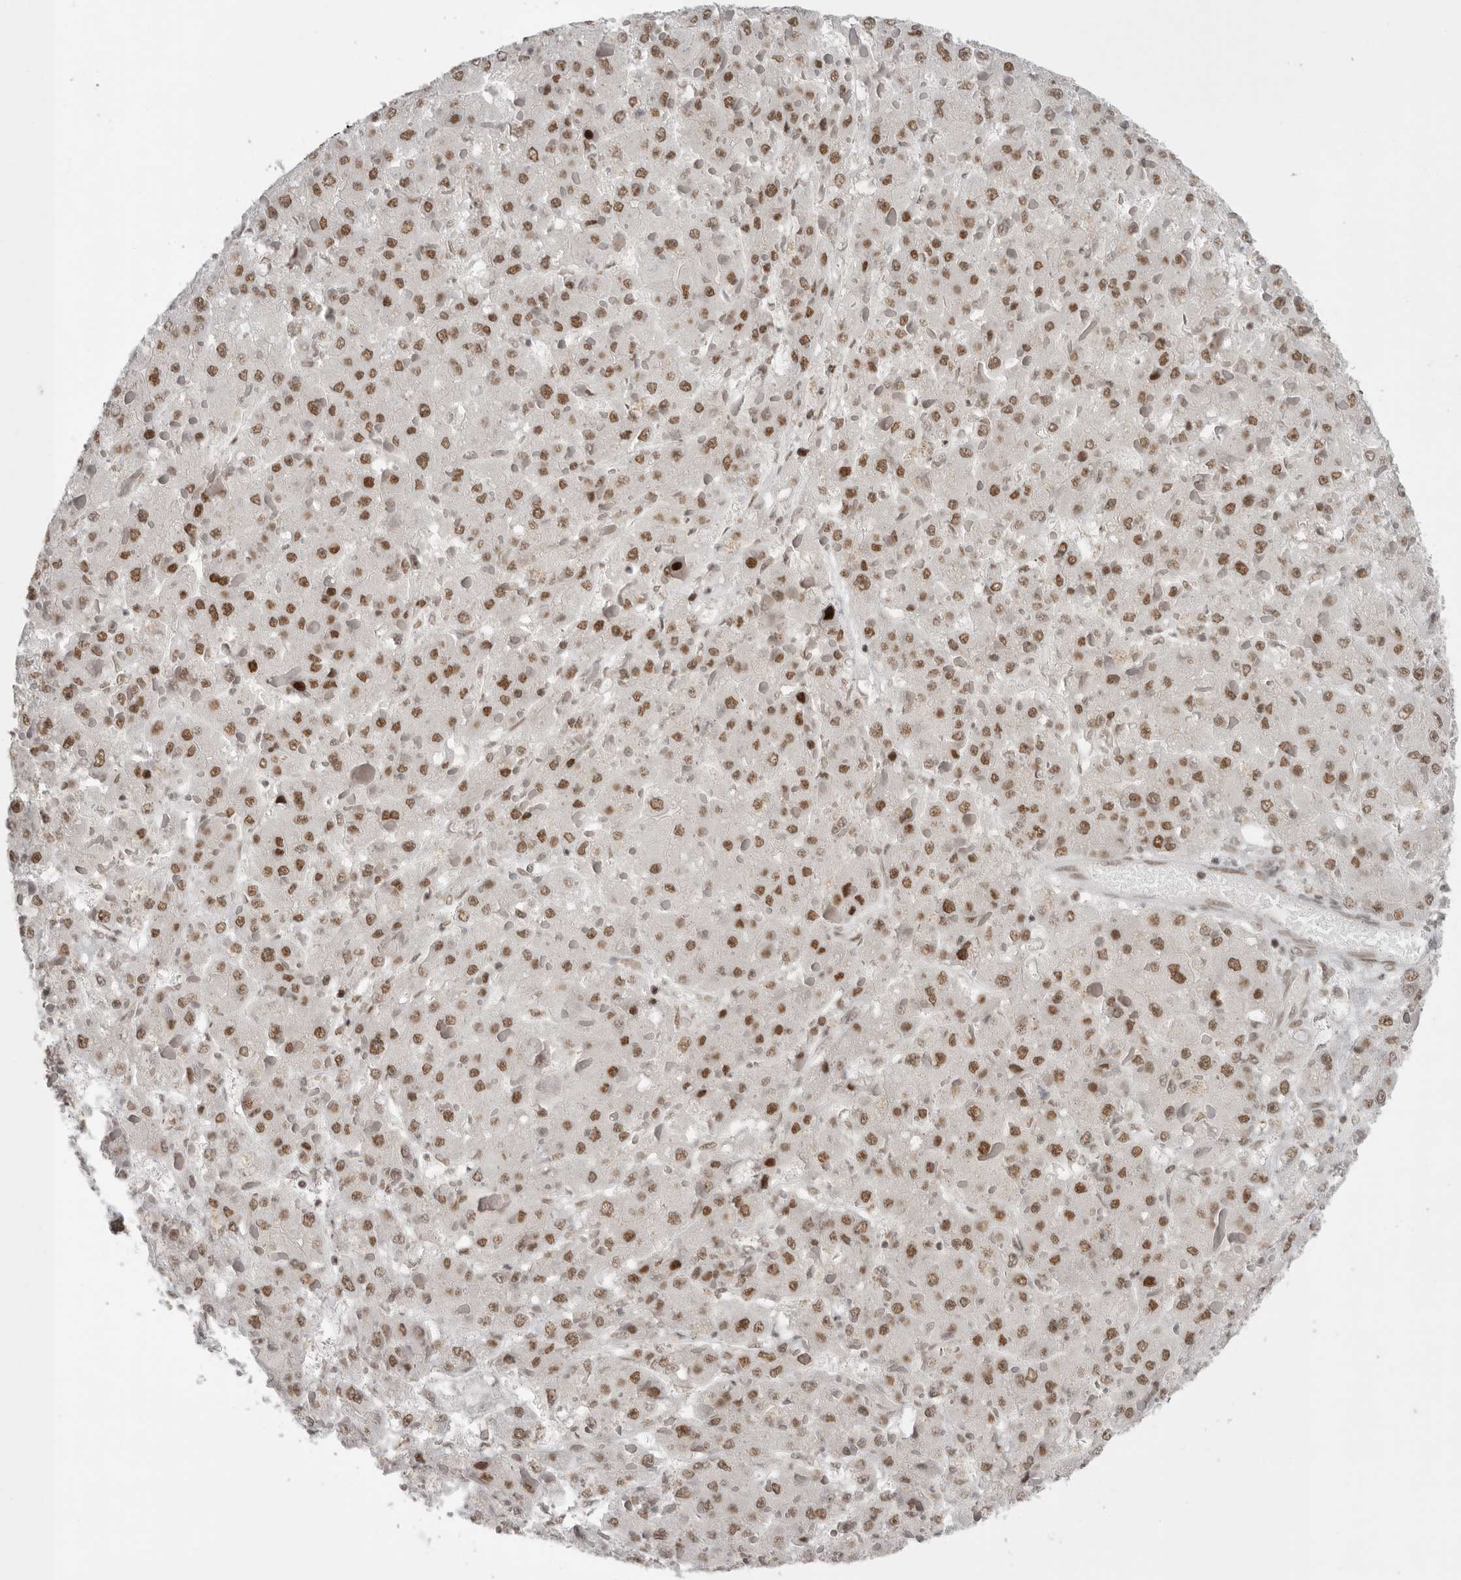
{"staining": {"intensity": "moderate", "quantity": ">75%", "location": "nuclear"}, "tissue": "liver cancer", "cell_type": "Tumor cells", "image_type": "cancer", "snomed": [{"axis": "morphology", "description": "Carcinoma, Hepatocellular, NOS"}, {"axis": "topography", "description": "Liver"}], "caption": "A medium amount of moderate nuclear positivity is present in approximately >75% of tumor cells in liver cancer tissue. (DAB (3,3'-diaminobenzidine) IHC with brightfield microscopy, high magnification).", "gene": "POU5F1", "patient": {"sex": "female", "age": 73}}